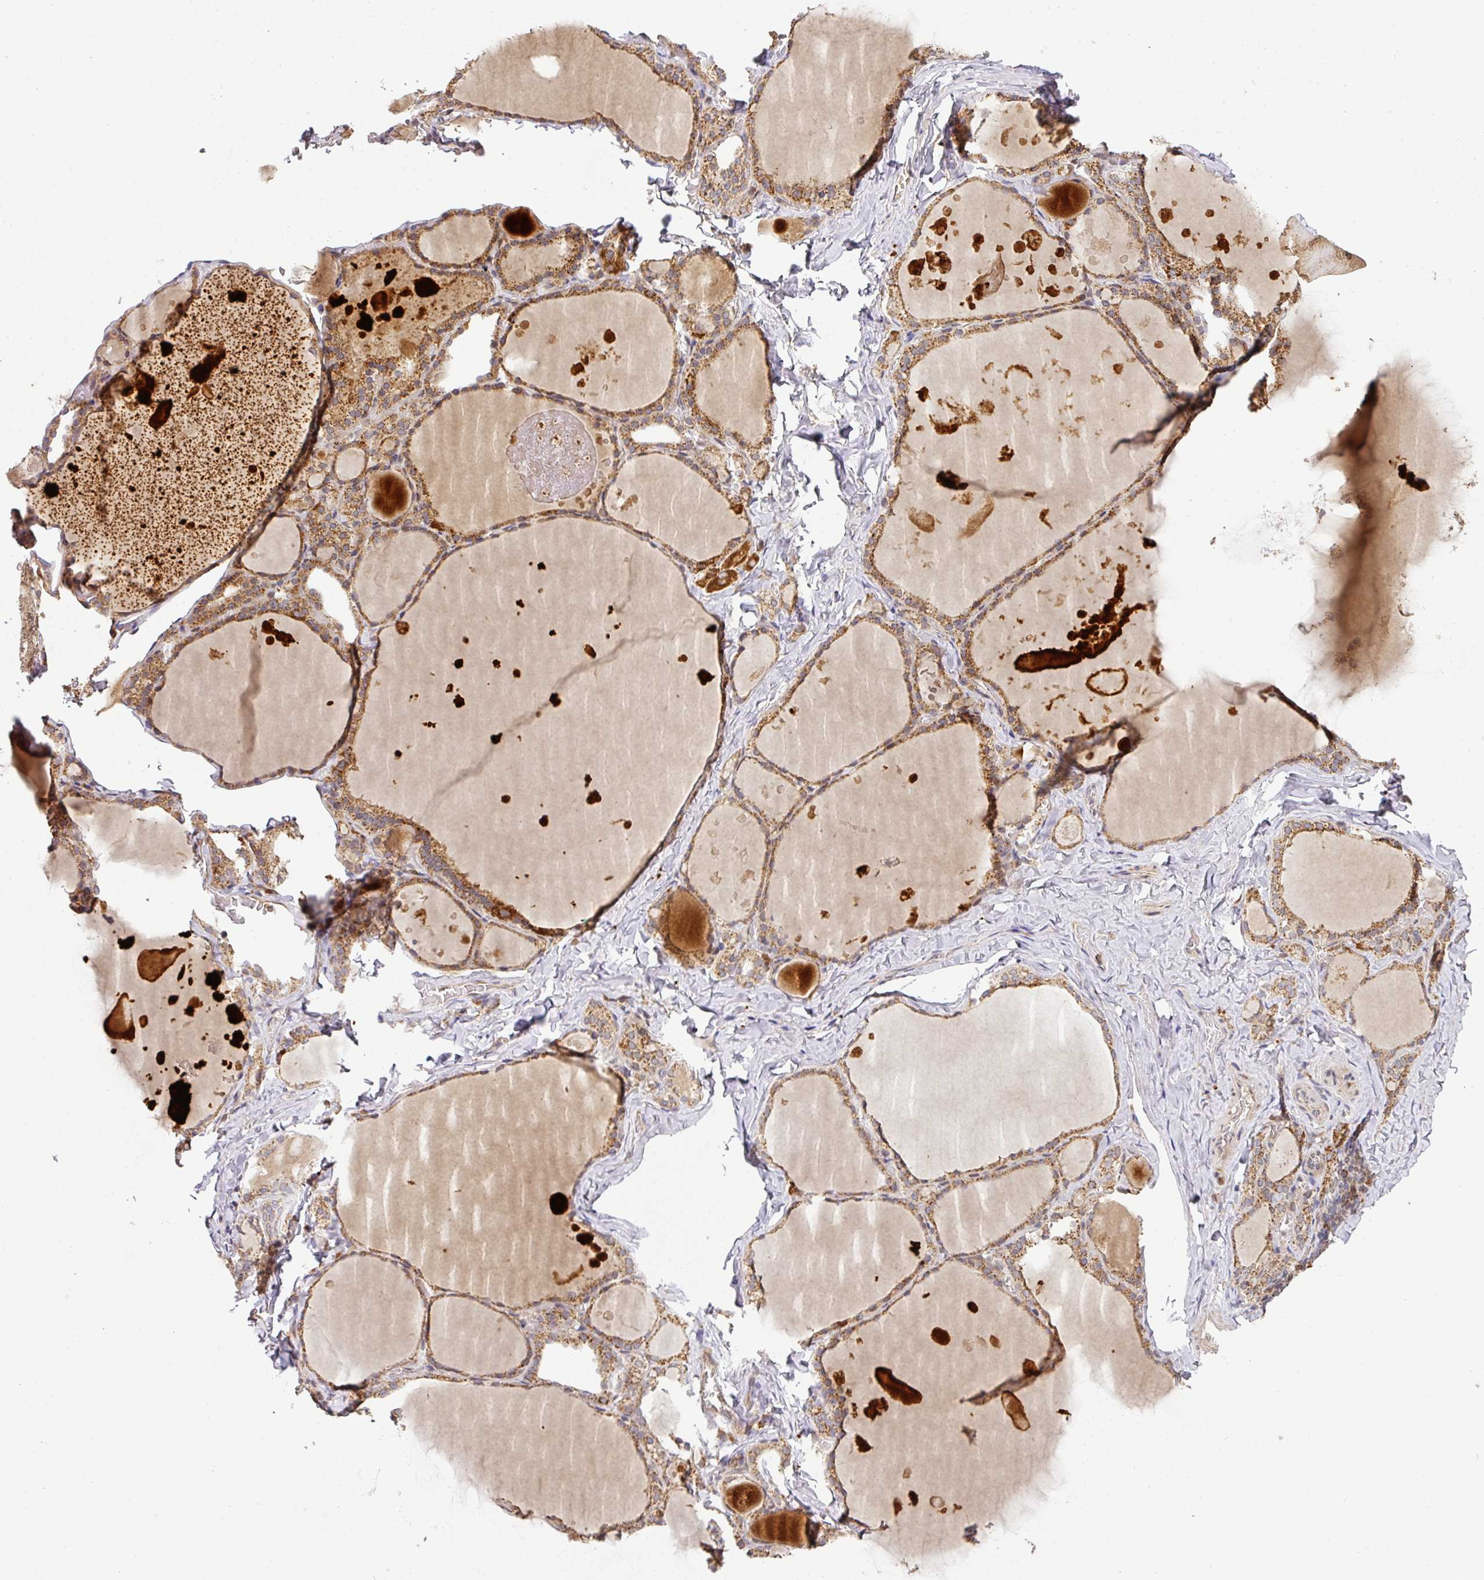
{"staining": {"intensity": "moderate", "quantity": ">75%", "location": "cytoplasmic/membranous"}, "tissue": "thyroid gland", "cell_type": "Glandular cells", "image_type": "normal", "snomed": [{"axis": "morphology", "description": "Normal tissue, NOS"}, {"axis": "topography", "description": "Thyroid gland"}], "caption": "High-power microscopy captured an immunohistochemistry (IHC) histopathology image of normal thyroid gland, revealing moderate cytoplasmic/membranous staining in about >75% of glandular cells.", "gene": "MALSU1", "patient": {"sex": "male", "age": 56}}